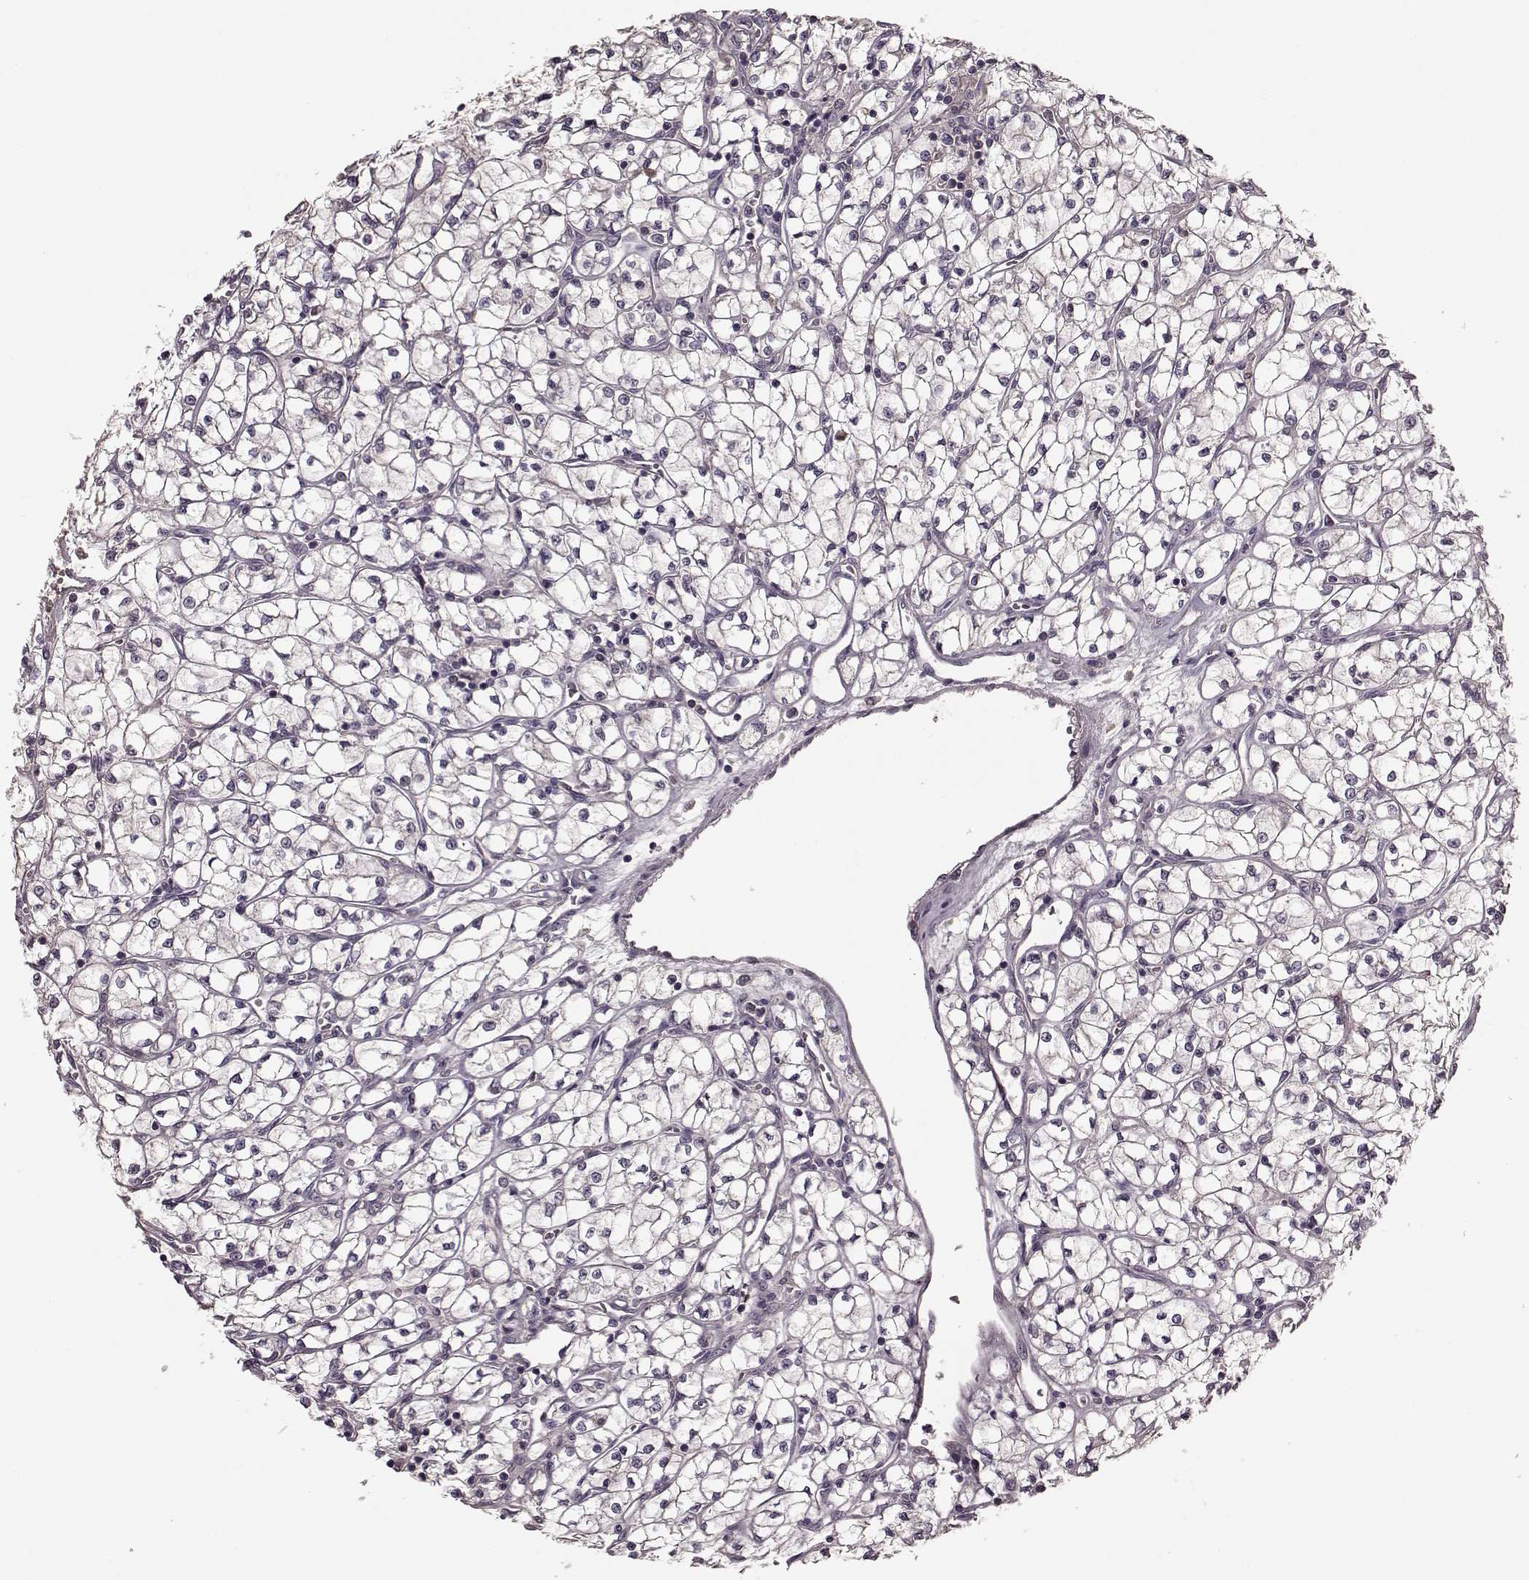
{"staining": {"intensity": "negative", "quantity": "none", "location": "none"}, "tissue": "renal cancer", "cell_type": "Tumor cells", "image_type": "cancer", "snomed": [{"axis": "morphology", "description": "Adenocarcinoma, NOS"}, {"axis": "topography", "description": "Kidney"}], "caption": "An image of human renal adenocarcinoma is negative for staining in tumor cells. Nuclei are stained in blue.", "gene": "NRL", "patient": {"sex": "female", "age": 64}}